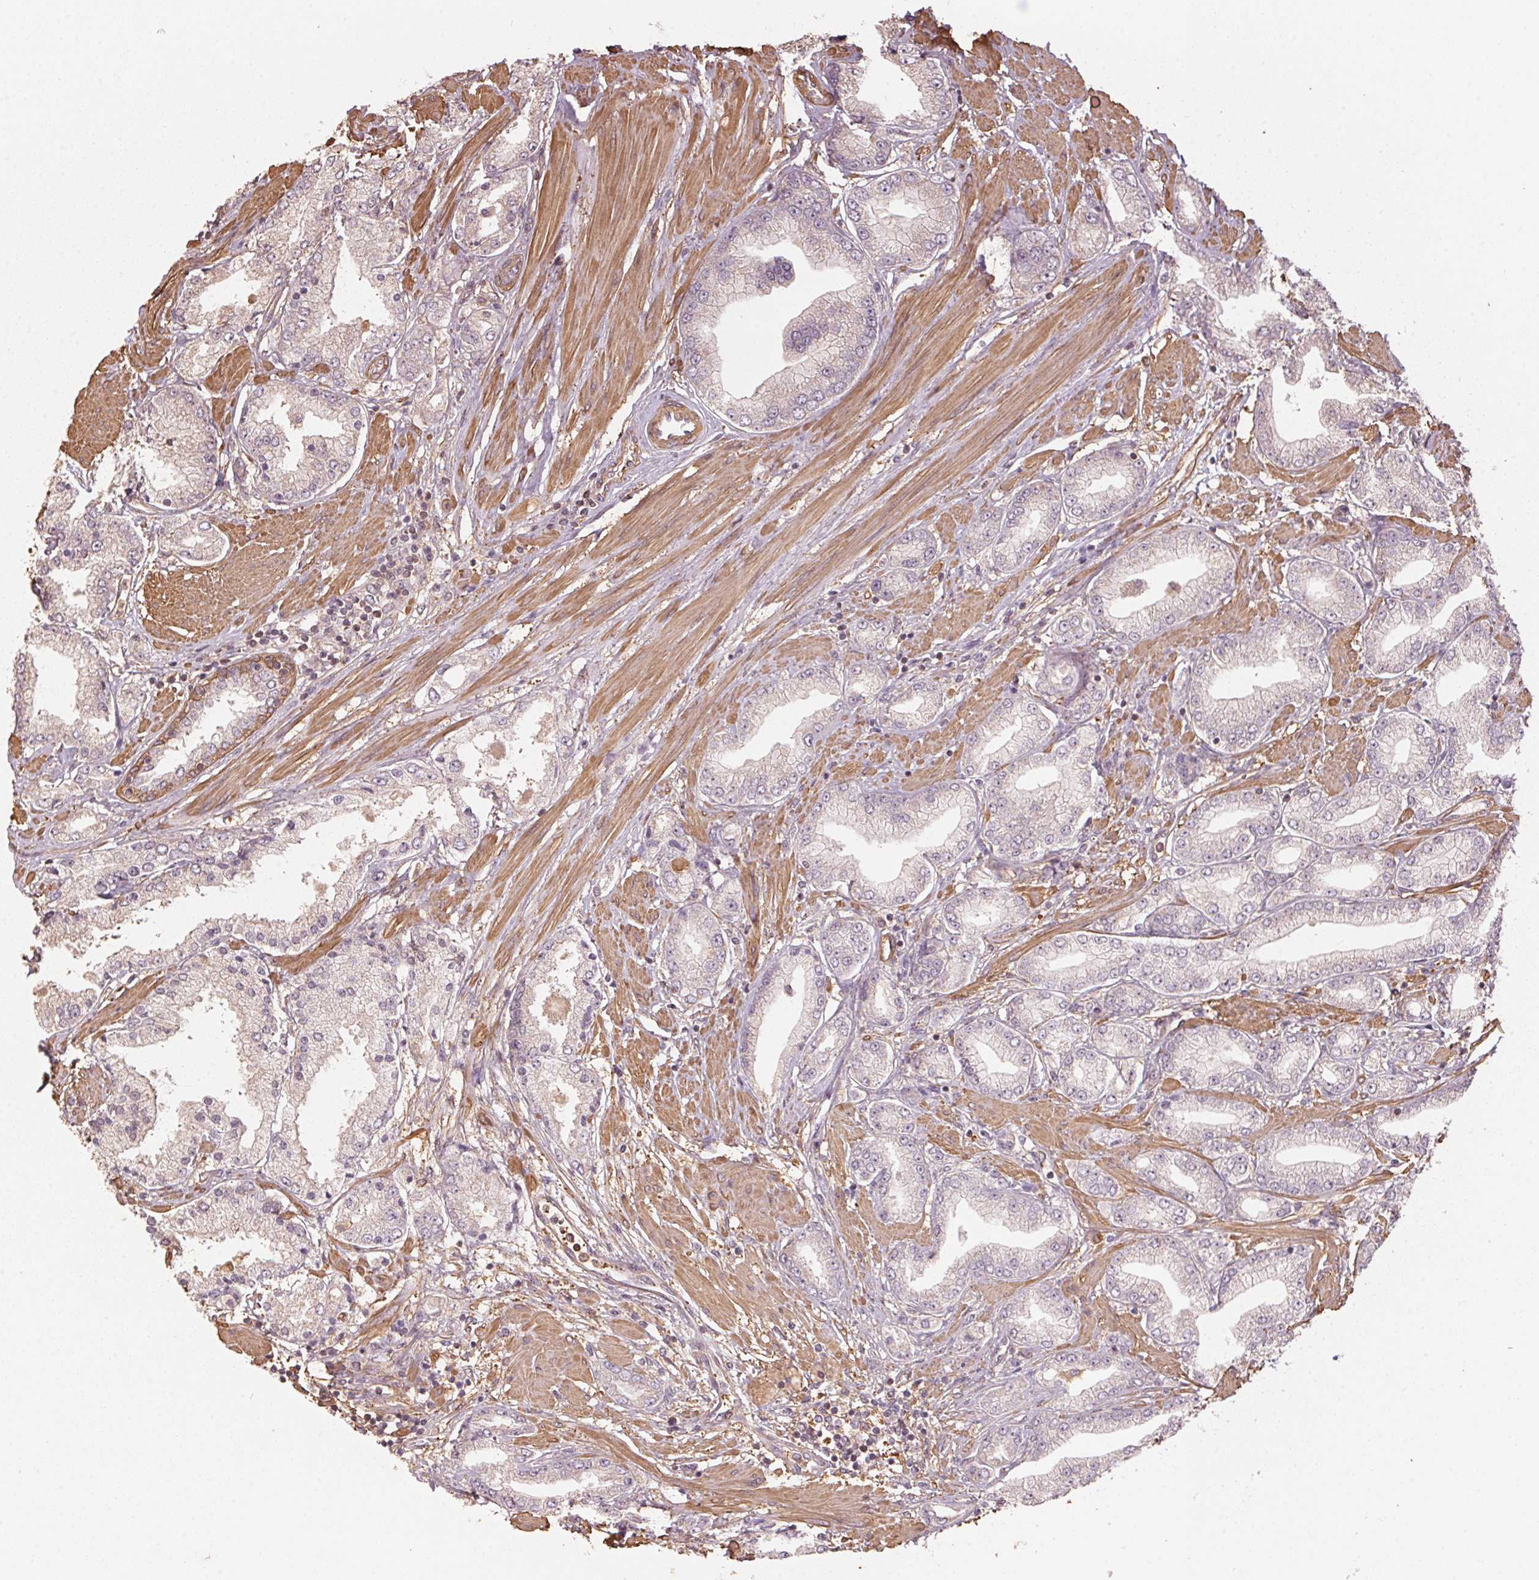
{"staining": {"intensity": "negative", "quantity": "none", "location": "none"}, "tissue": "prostate cancer", "cell_type": "Tumor cells", "image_type": "cancer", "snomed": [{"axis": "morphology", "description": "Adenocarcinoma, High grade"}, {"axis": "topography", "description": "Prostate"}], "caption": "There is no significant staining in tumor cells of adenocarcinoma (high-grade) (prostate).", "gene": "QDPR", "patient": {"sex": "male", "age": 67}}